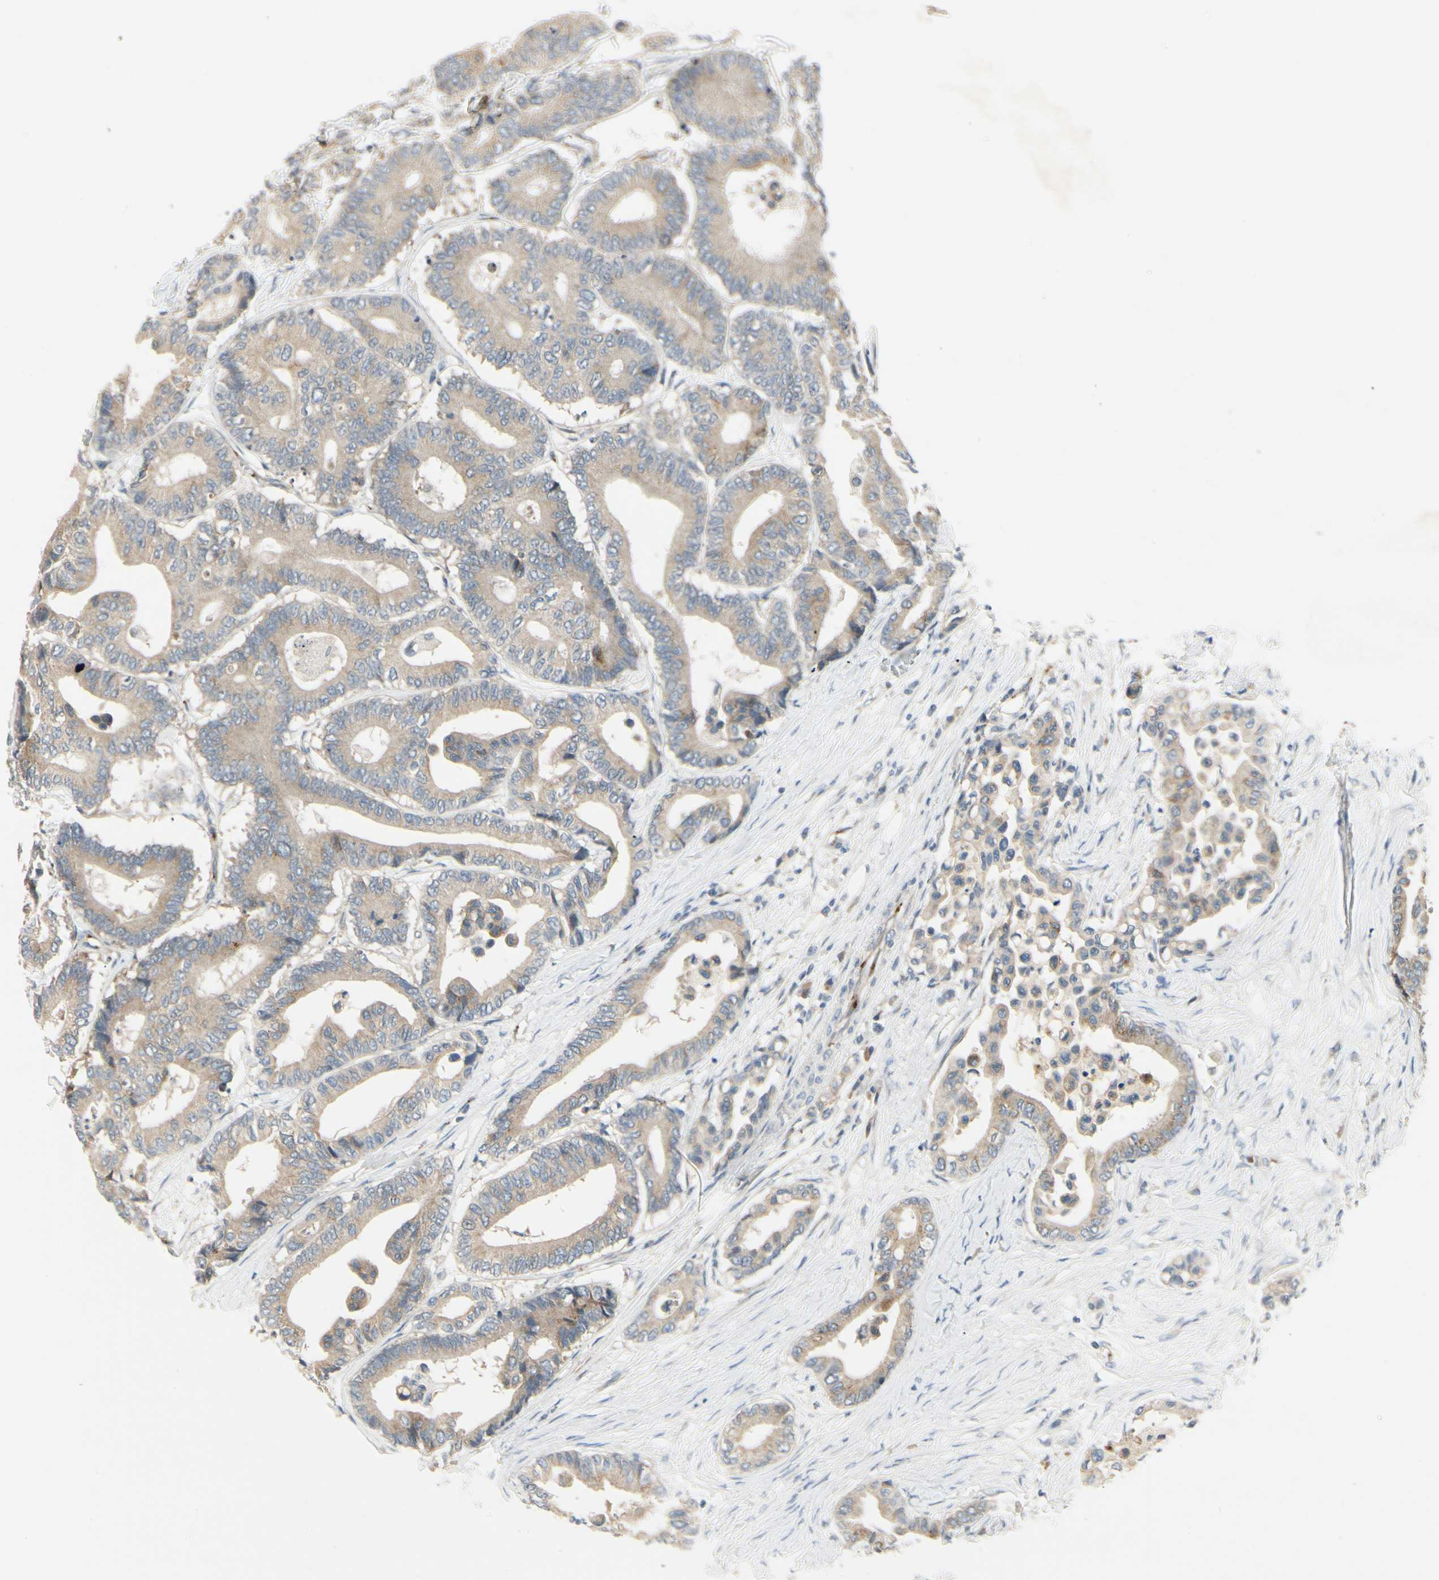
{"staining": {"intensity": "weak", "quantity": ">75%", "location": "cytoplasmic/membranous"}, "tissue": "colorectal cancer", "cell_type": "Tumor cells", "image_type": "cancer", "snomed": [{"axis": "morphology", "description": "Normal tissue, NOS"}, {"axis": "morphology", "description": "Adenocarcinoma, NOS"}, {"axis": "topography", "description": "Colon"}], "caption": "Immunohistochemical staining of colorectal adenocarcinoma reveals weak cytoplasmic/membranous protein positivity in approximately >75% of tumor cells.", "gene": "MANSC1", "patient": {"sex": "male", "age": 82}}